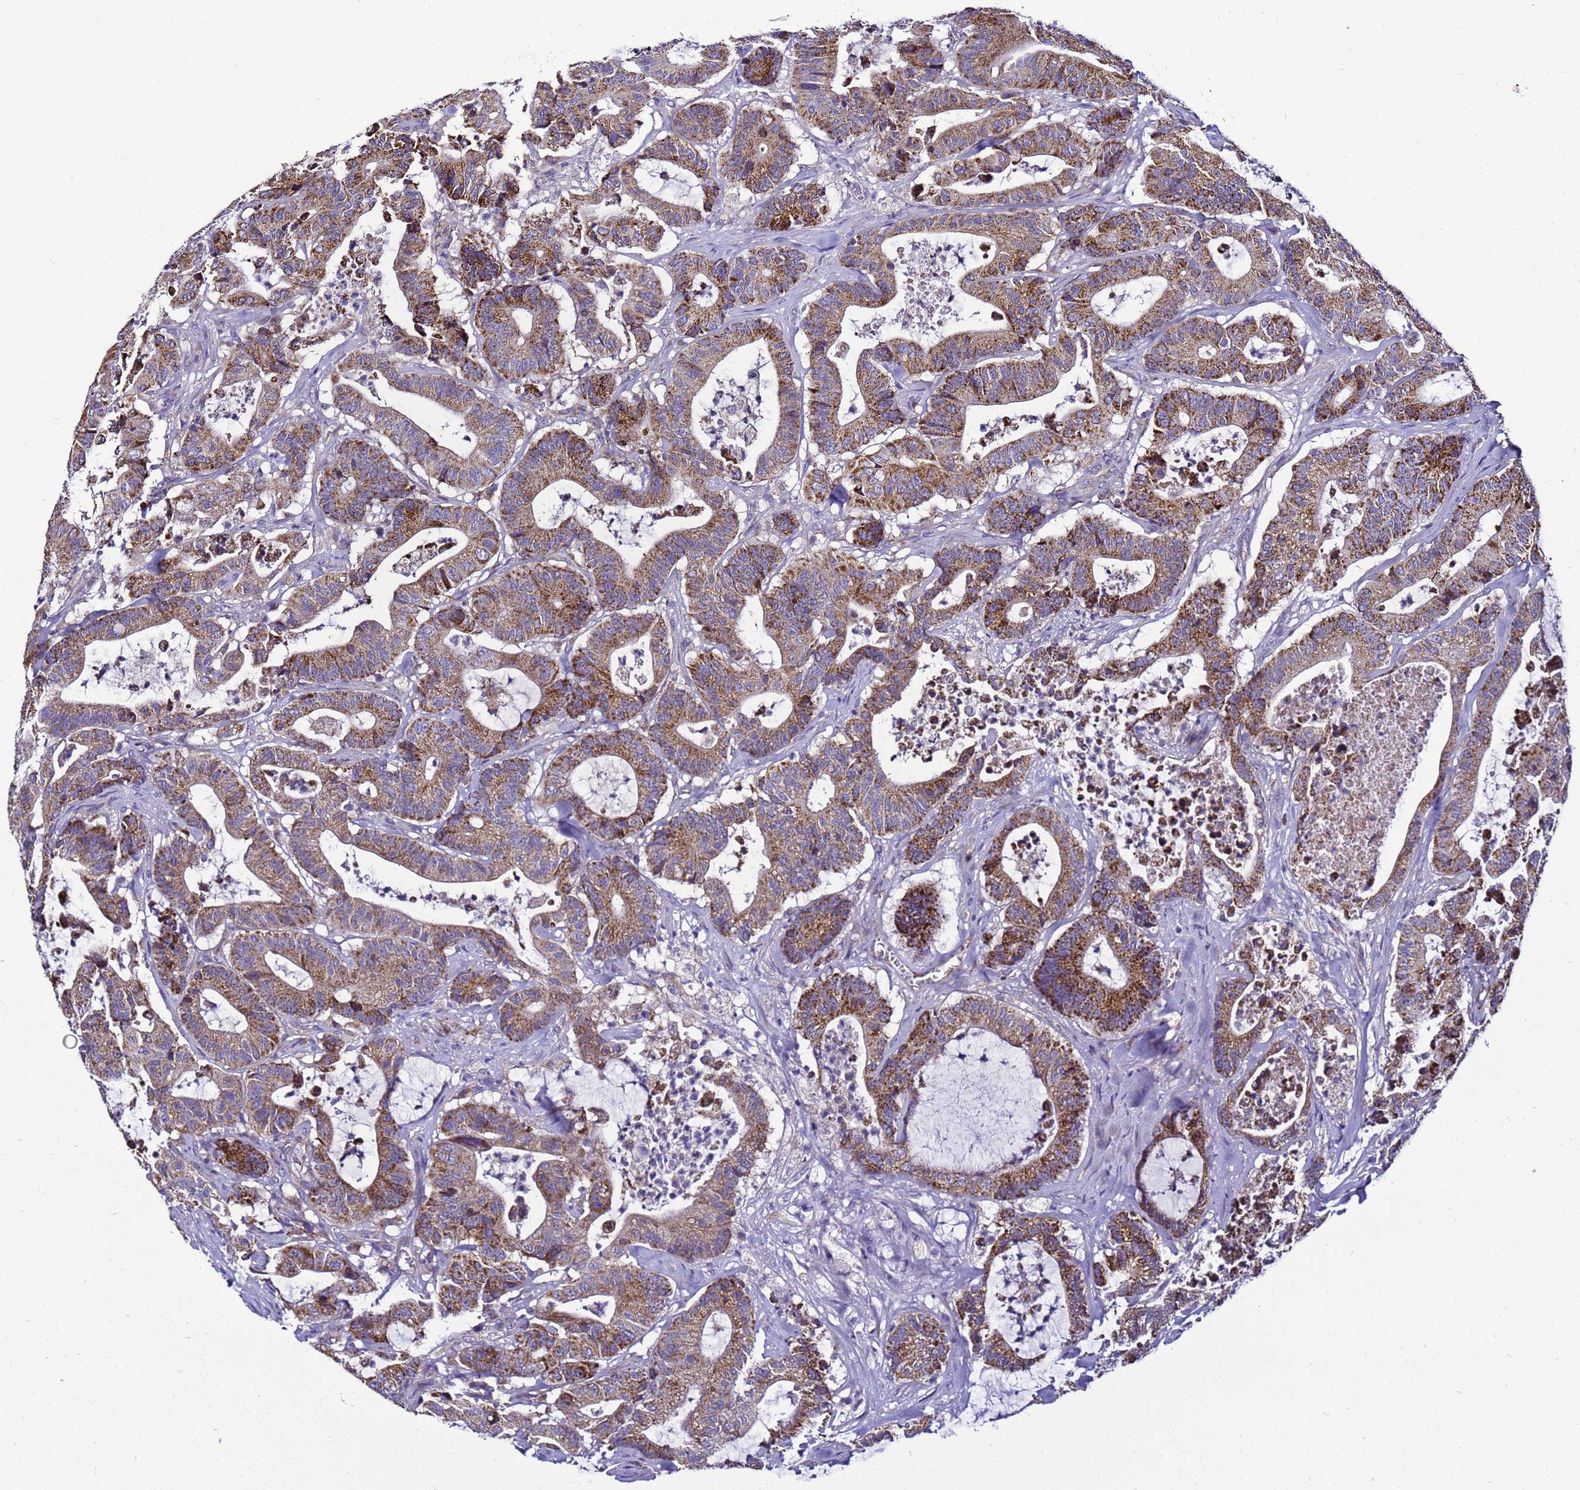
{"staining": {"intensity": "moderate", "quantity": ">75%", "location": "cytoplasmic/membranous"}, "tissue": "colorectal cancer", "cell_type": "Tumor cells", "image_type": "cancer", "snomed": [{"axis": "morphology", "description": "Adenocarcinoma, NOS"}, {"axis": "topography", "description": "Colon"}], "caption": "IHC image of neoplastic tissue: human colorectal cancer stained using immunohistochemistry reveals medium levels of moderate protein expression localized specifically in the cytoplasmic/membranous of tumor cells, appearing as a cytoplasmic/membranous brown color.", "gene": "HIGD2A", "patient": {"sex": "female", "age": 84}}